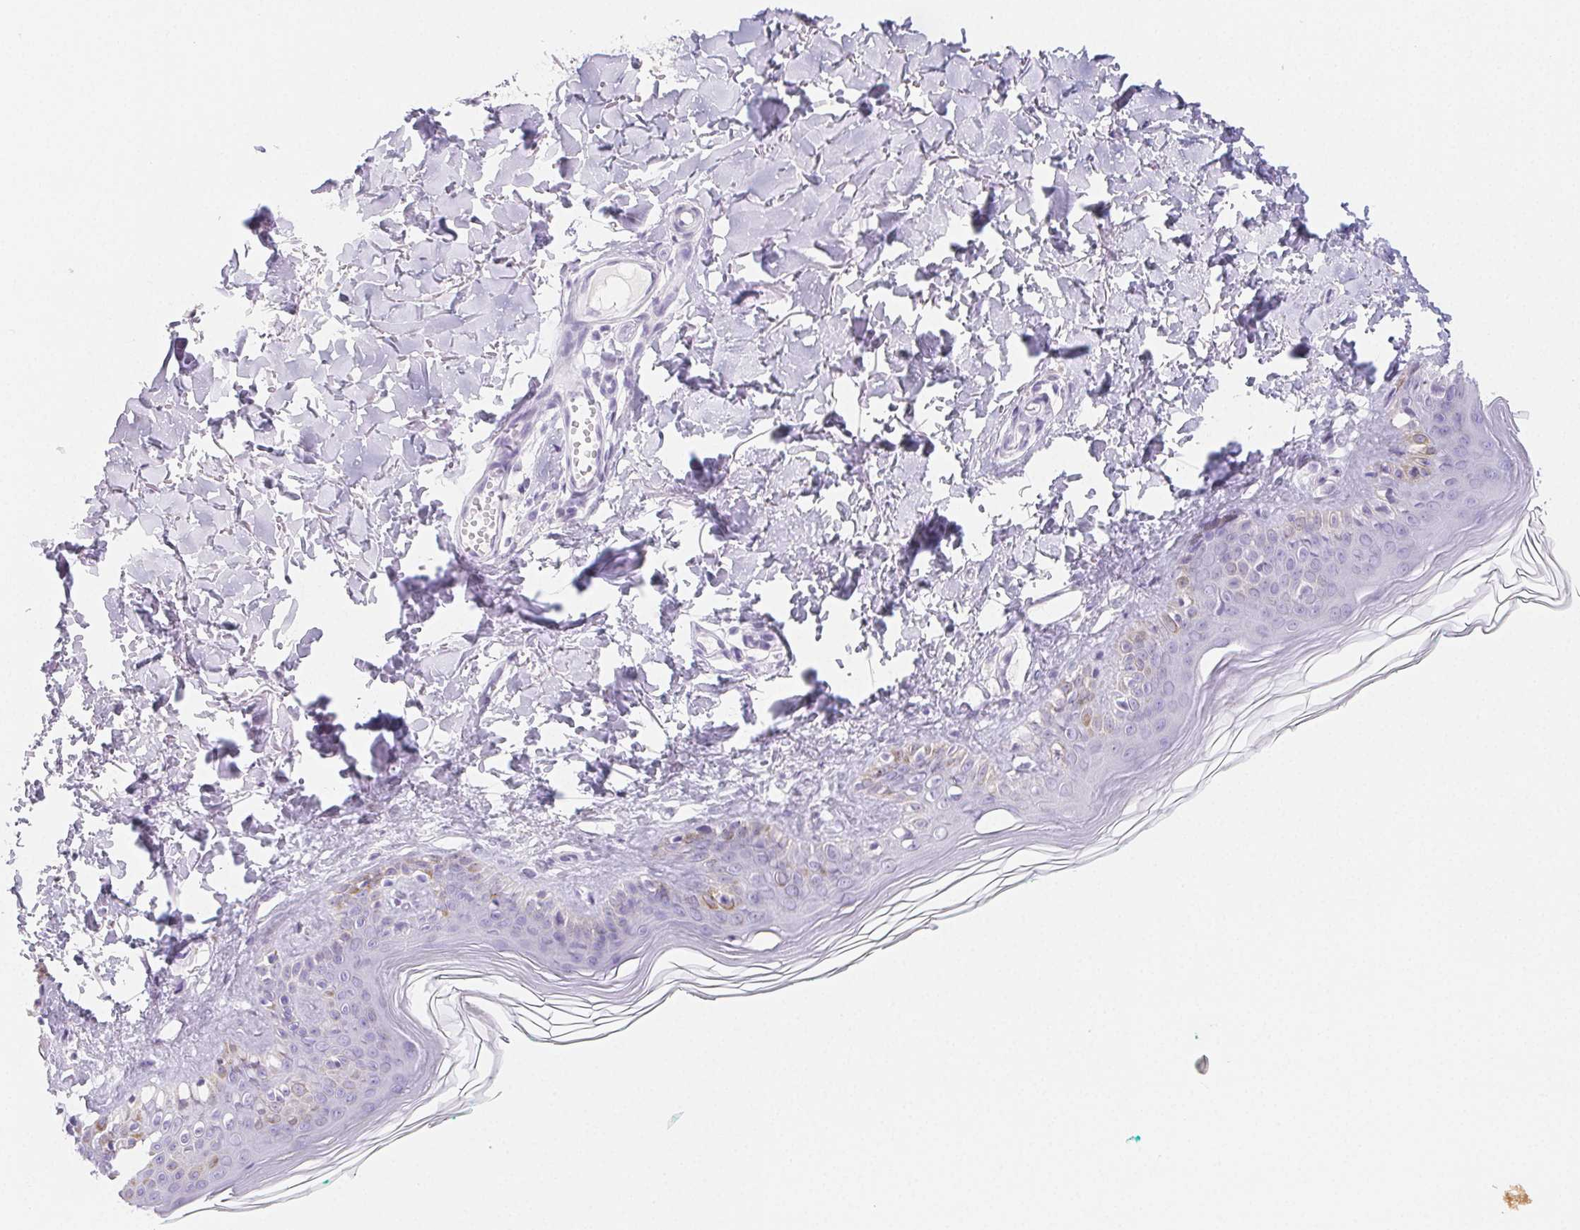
{"staining": {"intensity": "negative", "quantity": "none", "location": "none"}, "tissue": "skin", "cell_type": "Fibroblasts", "image_type": "normal", "snomed": [{"axis": "morphology", "description": "Normal tissue, NOS"}, {"axis": "topography", "description": "Skin"}, {"axis": "topography", "description": "Peripheral nerve tissue"}], "caption": "Human skin stained for a protein using IHC shows no positivity in fibroblasts.", "gene": "ST8SIA3", "patient": {"sex": "female", "age": 45}}